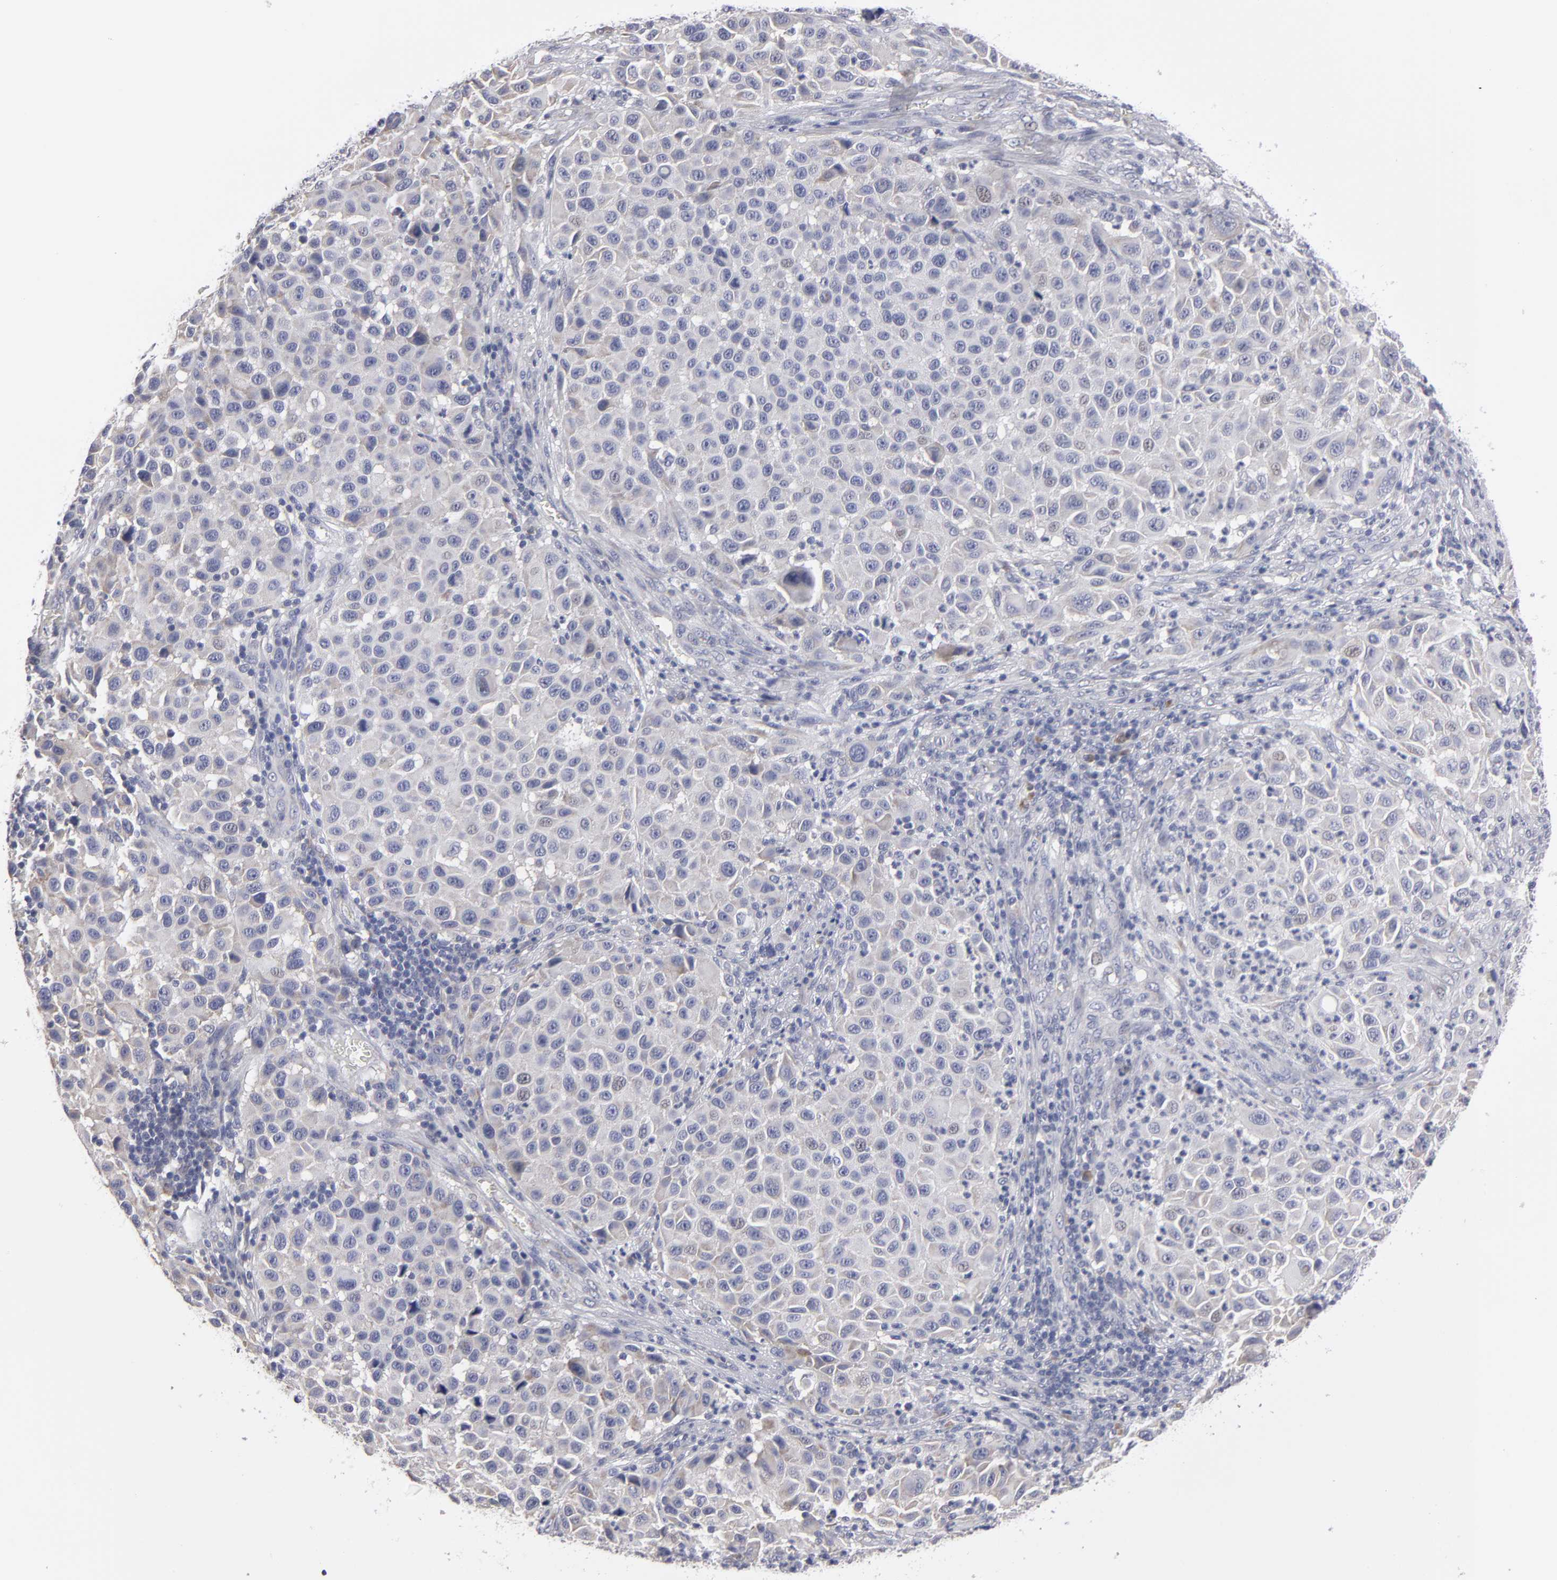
{"staining": {"intensity": "weak", "quantity": "25%-75%", "location": "cytoplasmic/membranous,nuclear"}, "tissue": "melanoma", "cell_type": "Tumor cells", "image_type": "cancer", "snomed": [{"axis": "morphology", "description": "Malignant melanoma, Metastatic site"}, {"axis": "topography", "description": "Lymph node"}], "caption": "Weak cytoplasmic/membranous and nuclear protein staining is seen in about 25%-75% of tumor cells in melanoma.", "gene": "CCDC80", "patient": {"sex": "male", "age": 61}}